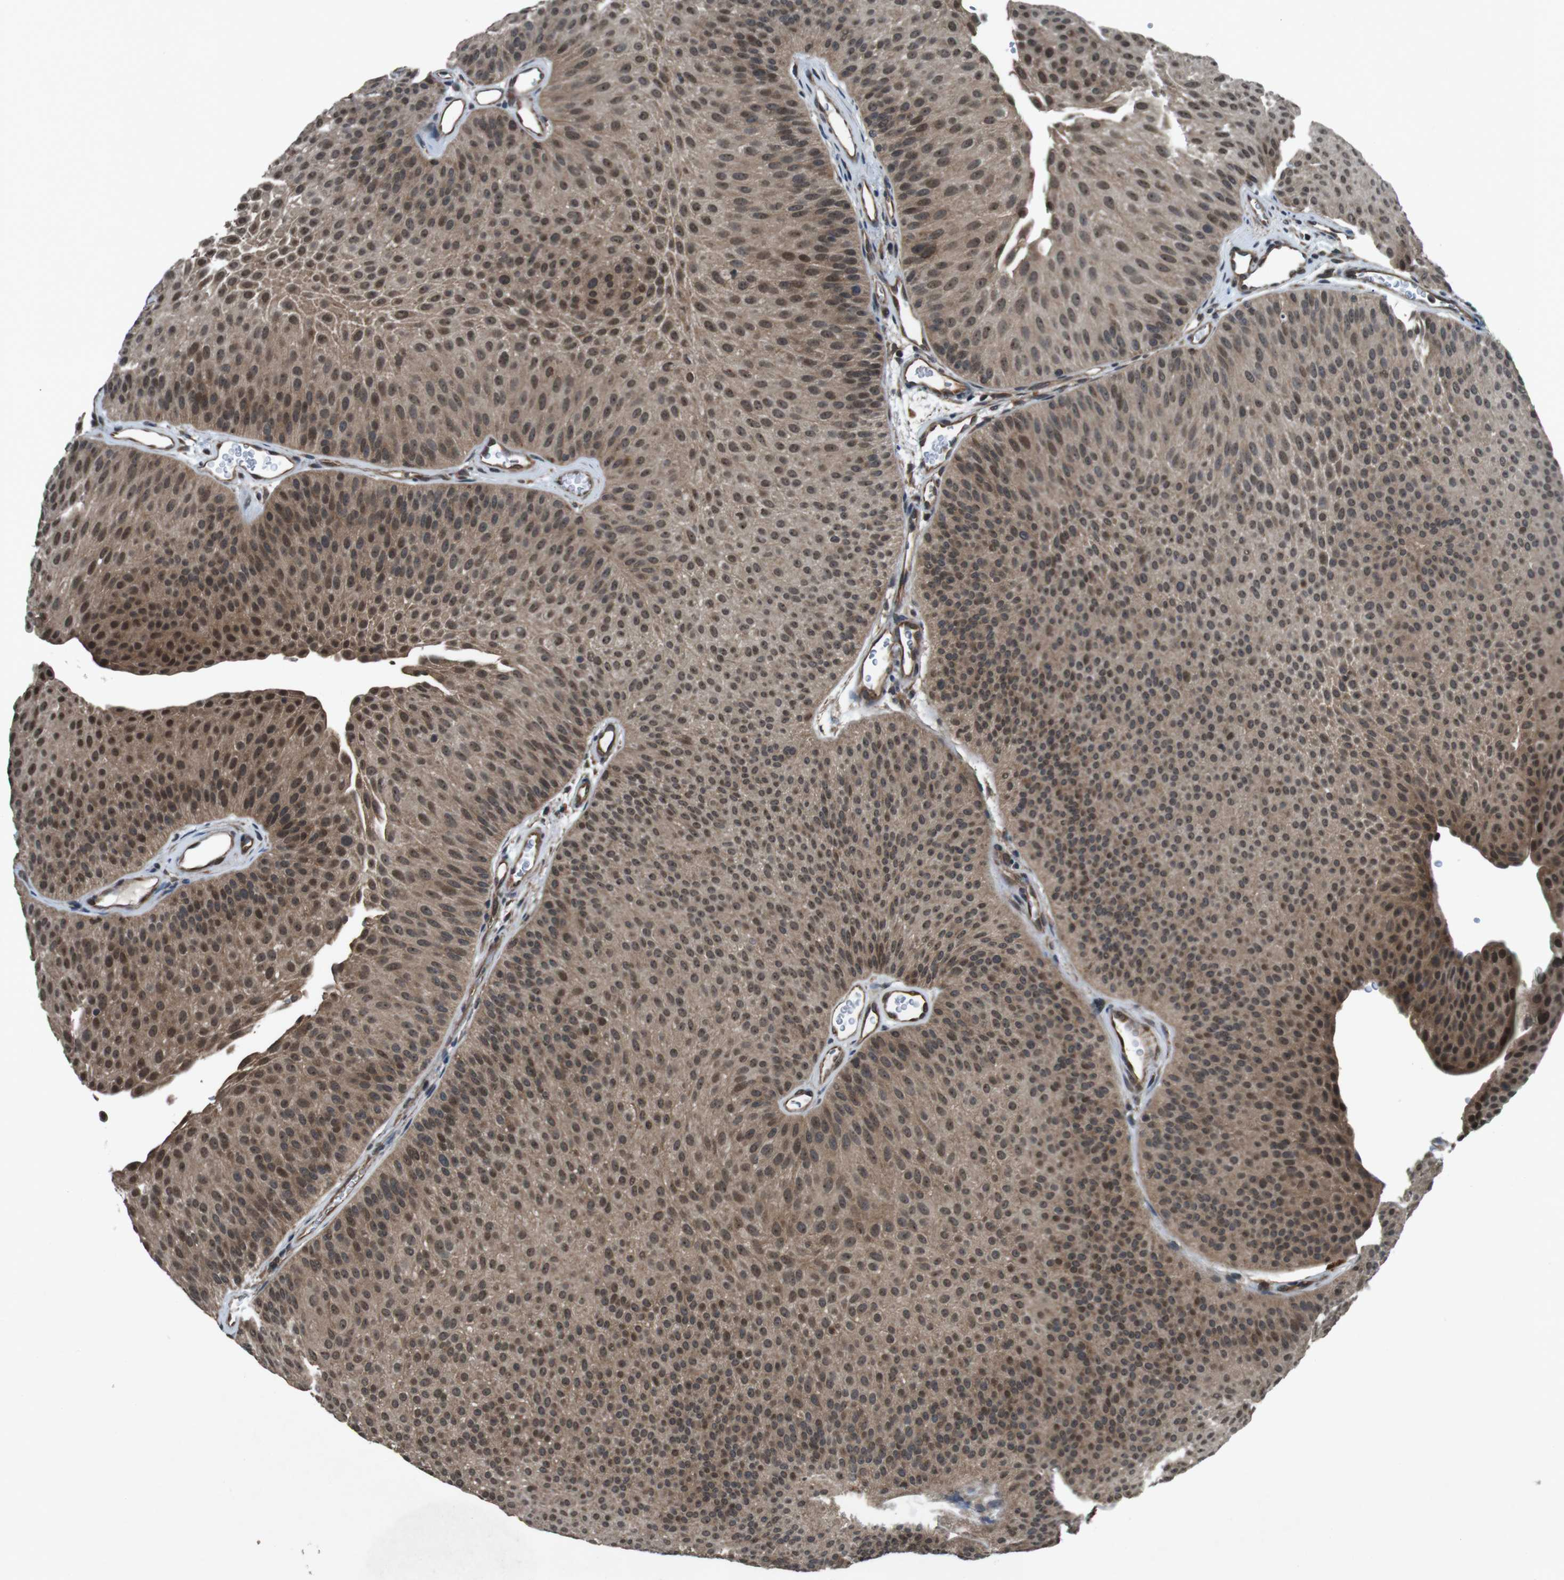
{"staining": {"intensity": "moderate", "quantity": ">75%", "location": "cytoplasmic/membranous,nuclear"}, "tissue": "urothelial cancer", "cell_type": "Tumor cells", "image_type": "cancer", "snomed": [{"axis": "morphology", "description": "Urothelial carcinoma, Low grade"}, {"axis": "topography", "description": "Urinary bladder"}], "caption": "An immunohistochemistry histopathology image of tumor tissue is shown. Protein staining in brown labels moderate cytoplasmic/membranous and nuclear positivity in urothelial carcinoma (low-grade) within tumor cells.", "gene": "SOCS1", "patient": {"sex": "female", "age": 60}}